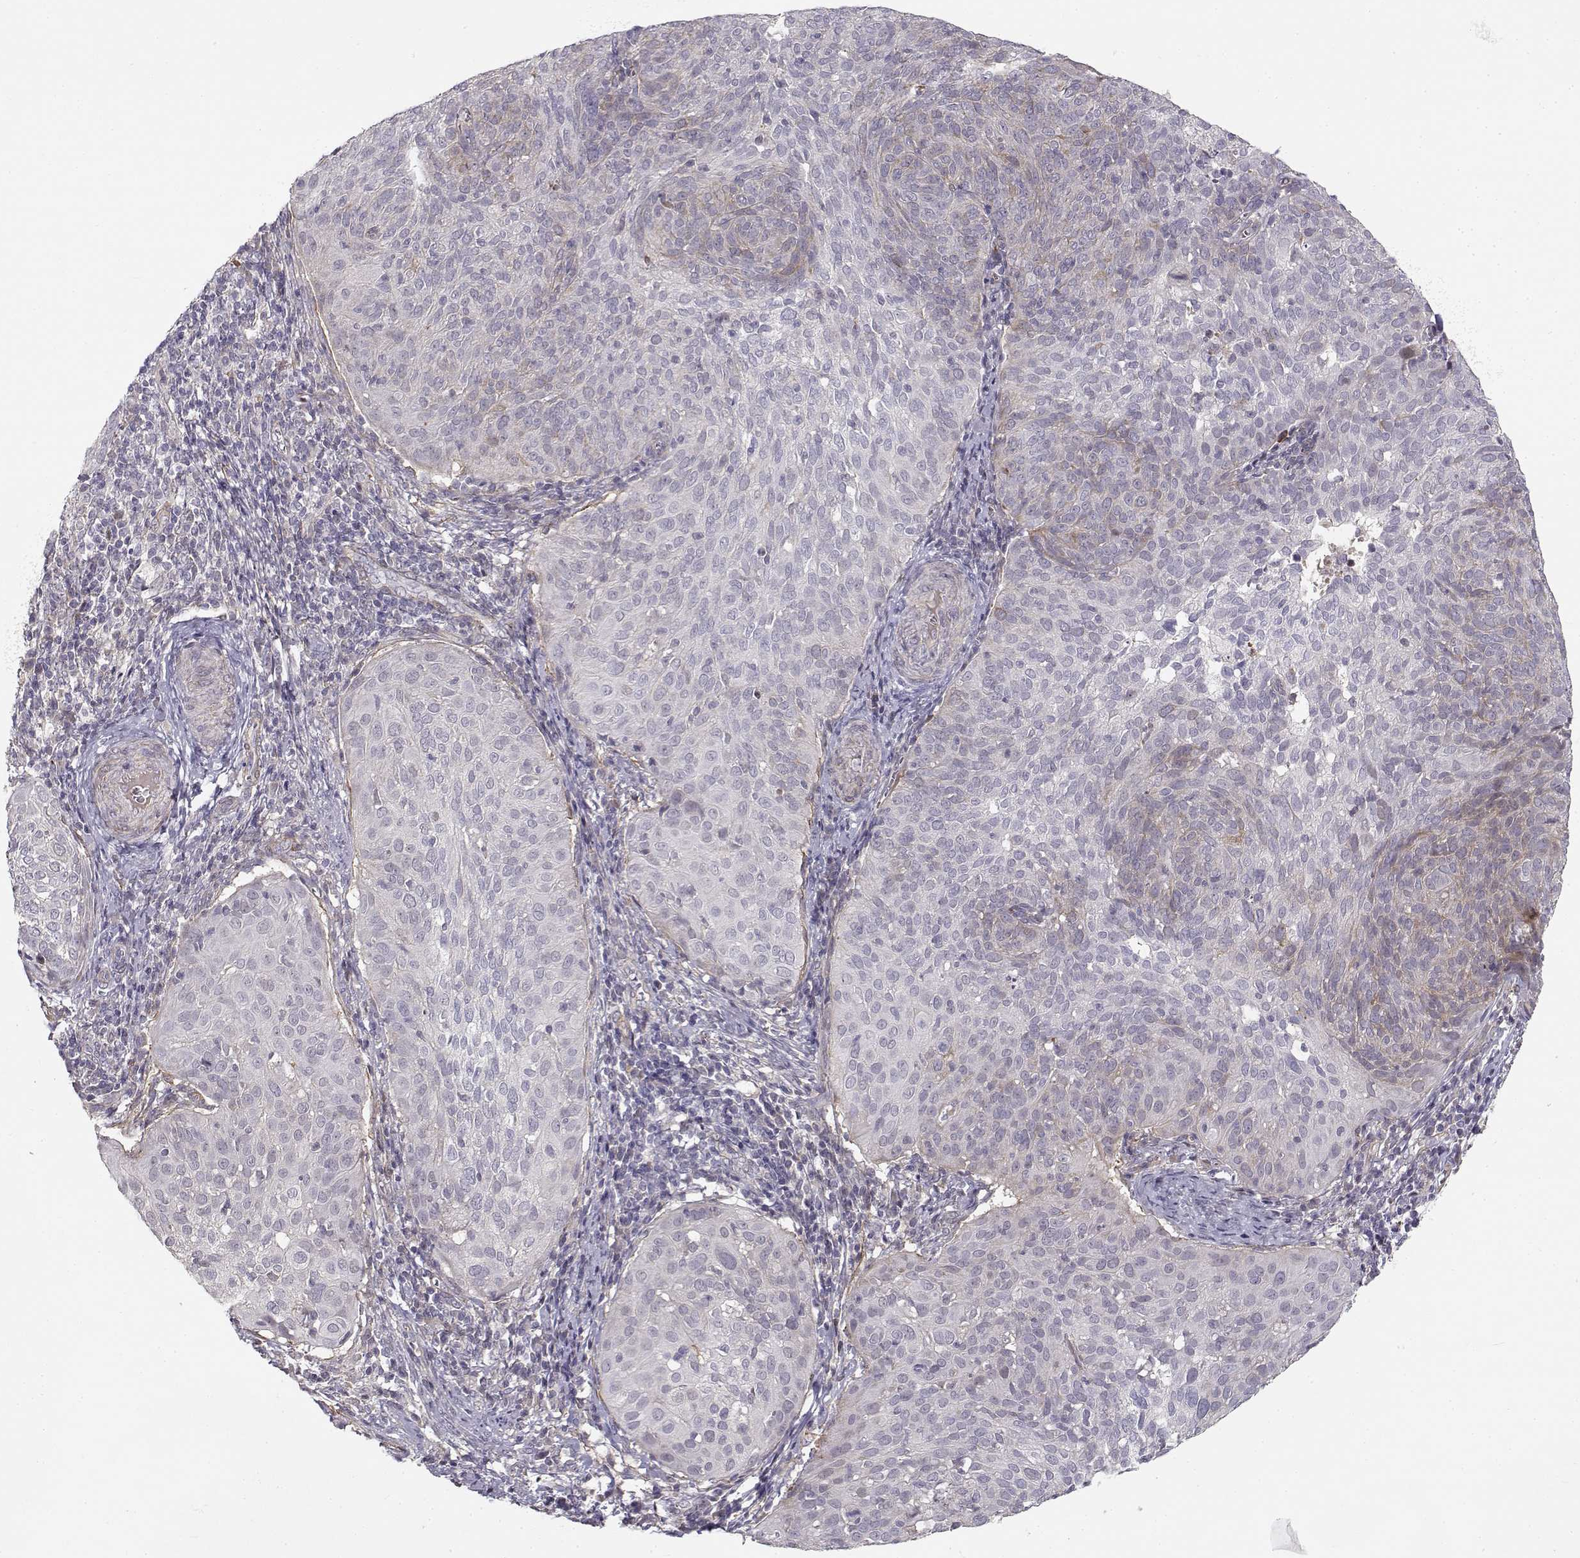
{"staining": {"intensity": "negative", "quantity": "none", "location": "none"}, "tissue": "cervical cancer", "cell_type": "Tumor cells", "image_type": "cancer", "snomed": [{"axis": "morphology", "description": "Squamous cell carcinoma, NOS"}, {"axis": "topography", "description": "Cervix"}], "caption": "Immunohistochemistry micrograph of human cervical cancer stained for a protein (brown), which exhibits no staining in tumor cells.", "gene": "RGS9BP", "patient": {"sex": "female", "age": 39}}